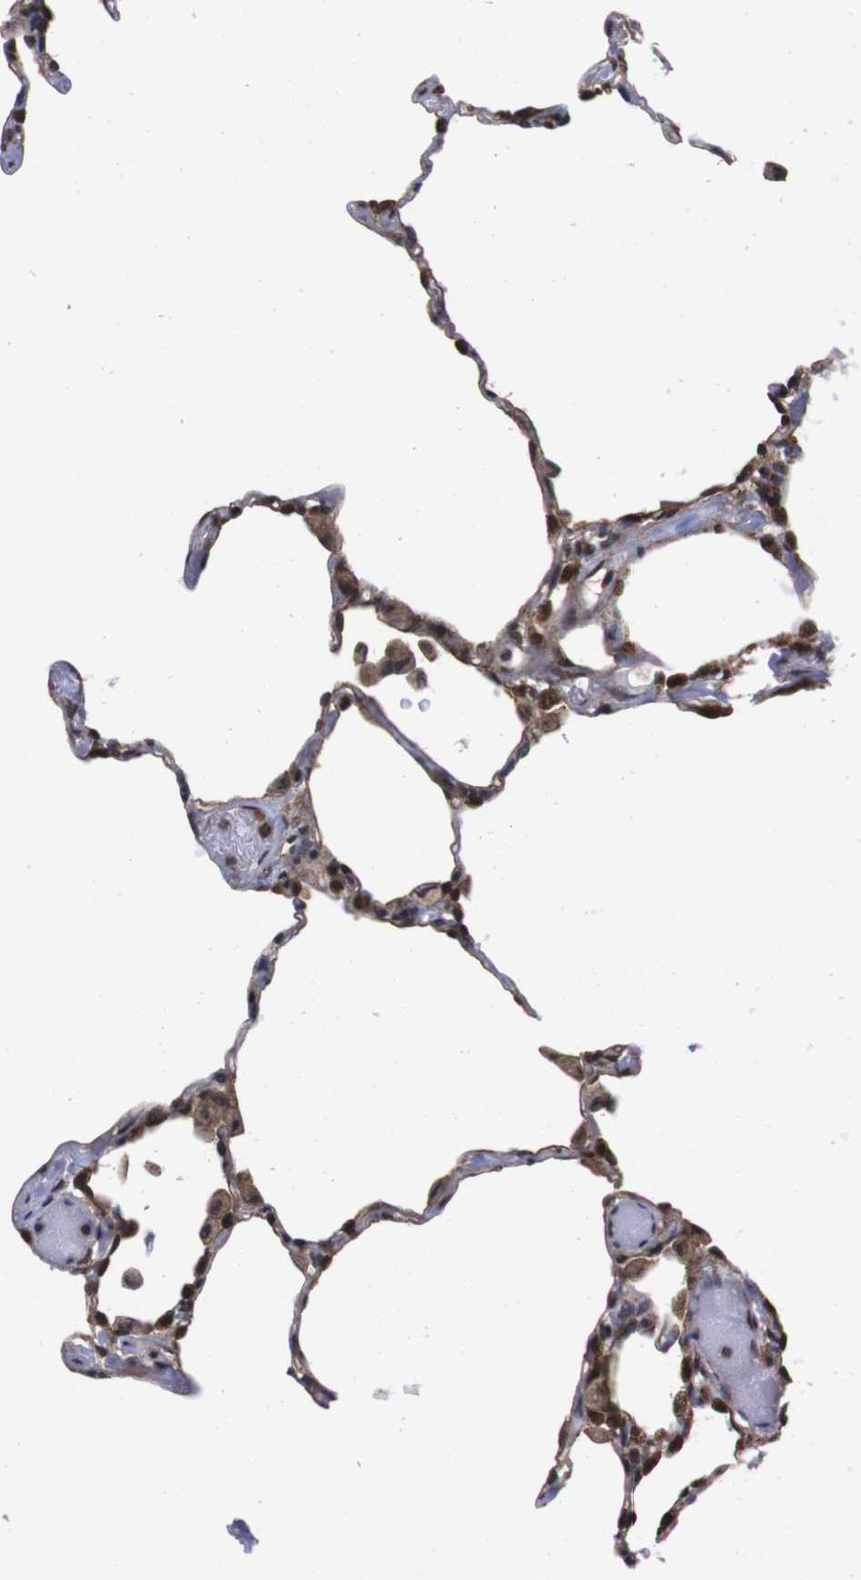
{"staining": {"intensity": "moderate", "quantity": ">75%", "location": "cytoplasmic/membranous,nuclear"}, "tissue": "lung", "cell_type": "Alveolar cells", "image_type": "normal", "snomed": [{"axis": "morphology", "description": "Normal tissue, NOS"}, {"axis": "topography", "description": "Lung"}], "caption": "Brown immunohistochemical staining in unremarkable lung displays moderate cytoplasmic/membranous,nuclear positivity in about >75% of alveolar cells.", "gene": "UBQLN2", "patient": {"sex": "female", "age": 49}}